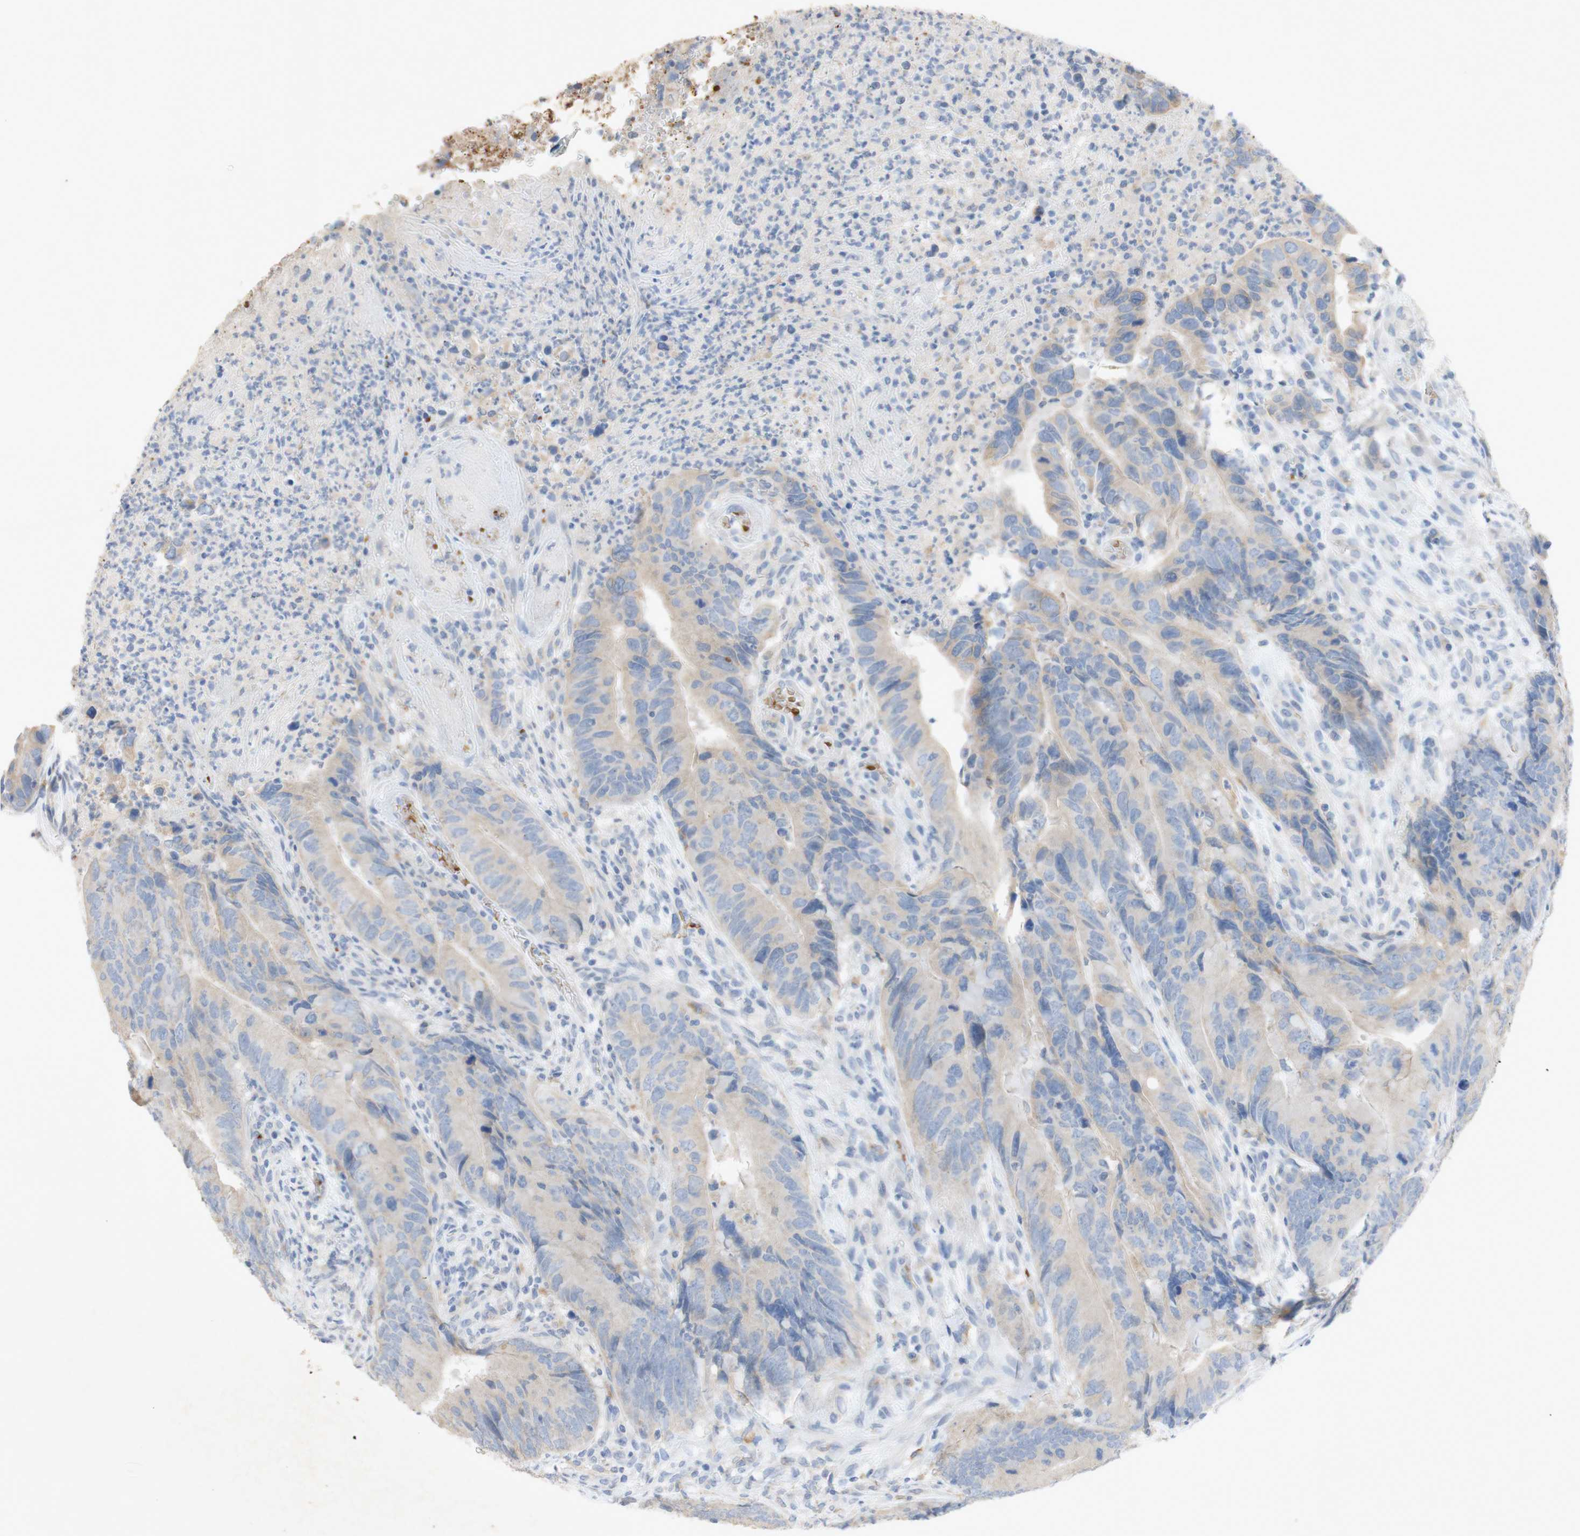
{"staining": {"intensity": "negative", "quantity": "none", "location": "none"}, "tissue": "colorectal cancer", "cell_type": "Tumor cells", "image_type": "cancer", "snomed": [{"axis": "morphology", "description": "Normal tissue, NOS"}, {"axis": "morphology", "description": "Adenocarcinoma, NOS"}, {"axis": "topography", "description": "Colon"}], "caption": "The photomicrograph demonstrates no staining of tumor cells in colorectal cancer (adenocarcinoma).", "gene": "EPO", "patient": {"sex": "male", "age": 56}}